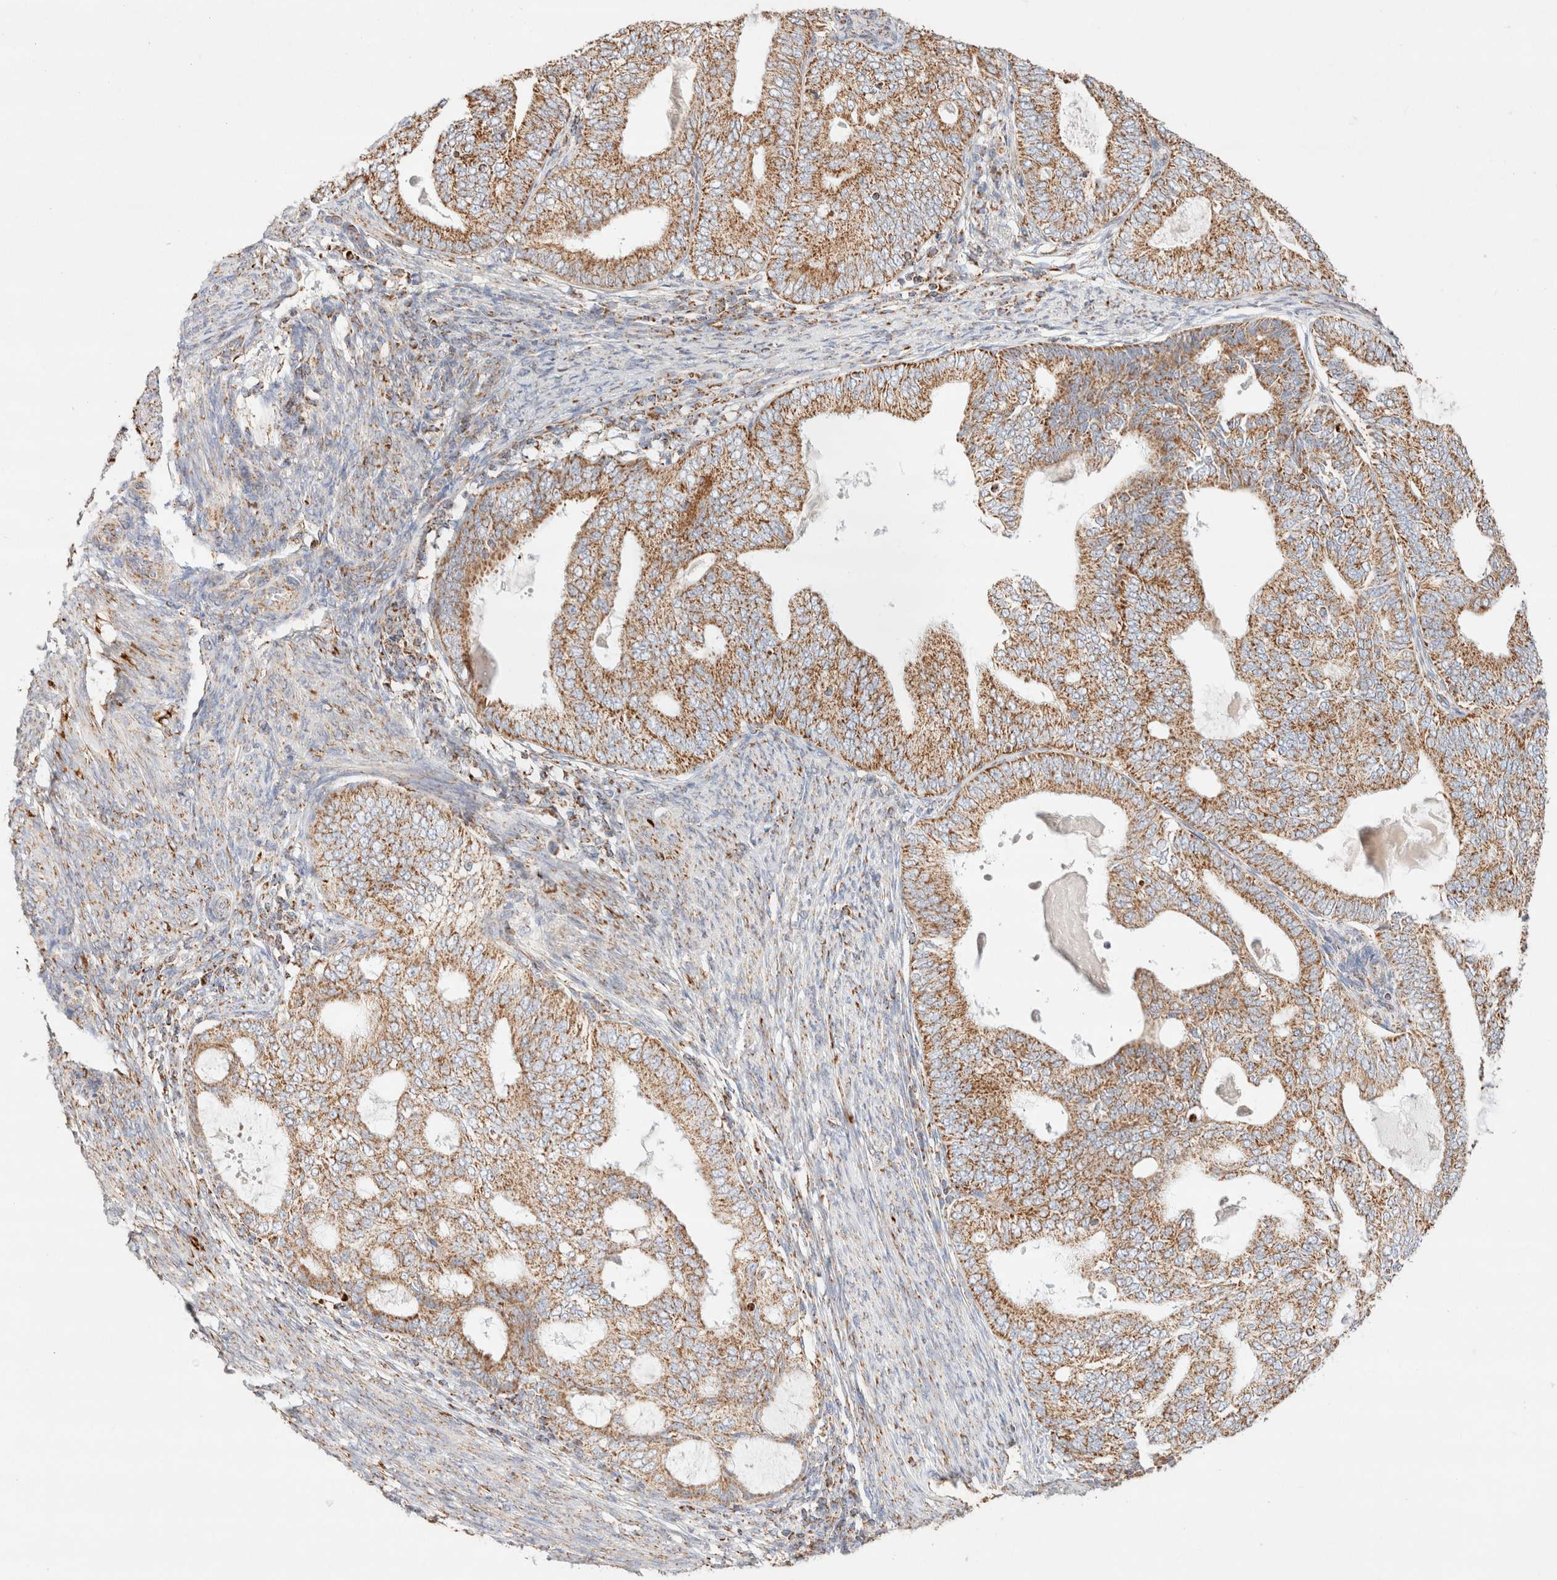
{"staining": {"intensity": "moderate", "quantity": ">75%", "location": "cytoplasmic/membranous"}, "tissue": "endometrial cancer", "cell_type": "Tumor cells", "image_type": "cancer", "snomed": [{"axis": "morphology", "description": "Adenocarcinoma, NOS"}, {"axis": "topography", "description": "Endometrium"}], "caption": "Immunohistochemistry (DAB) staining of endometrial cancer (adenocarcinoma) exhibits moderate cytoplasmic/membranous protein staining in approximately >75% of tumor cells. The protein of interest is stained brown, and the nuclei are stained in blue (DAB (3,3'-diaminobenzidine) IHC with brightfield microscopy, high magnification).", "gene": "PHB2", "patient": {"sex": "female", "age": 58}}